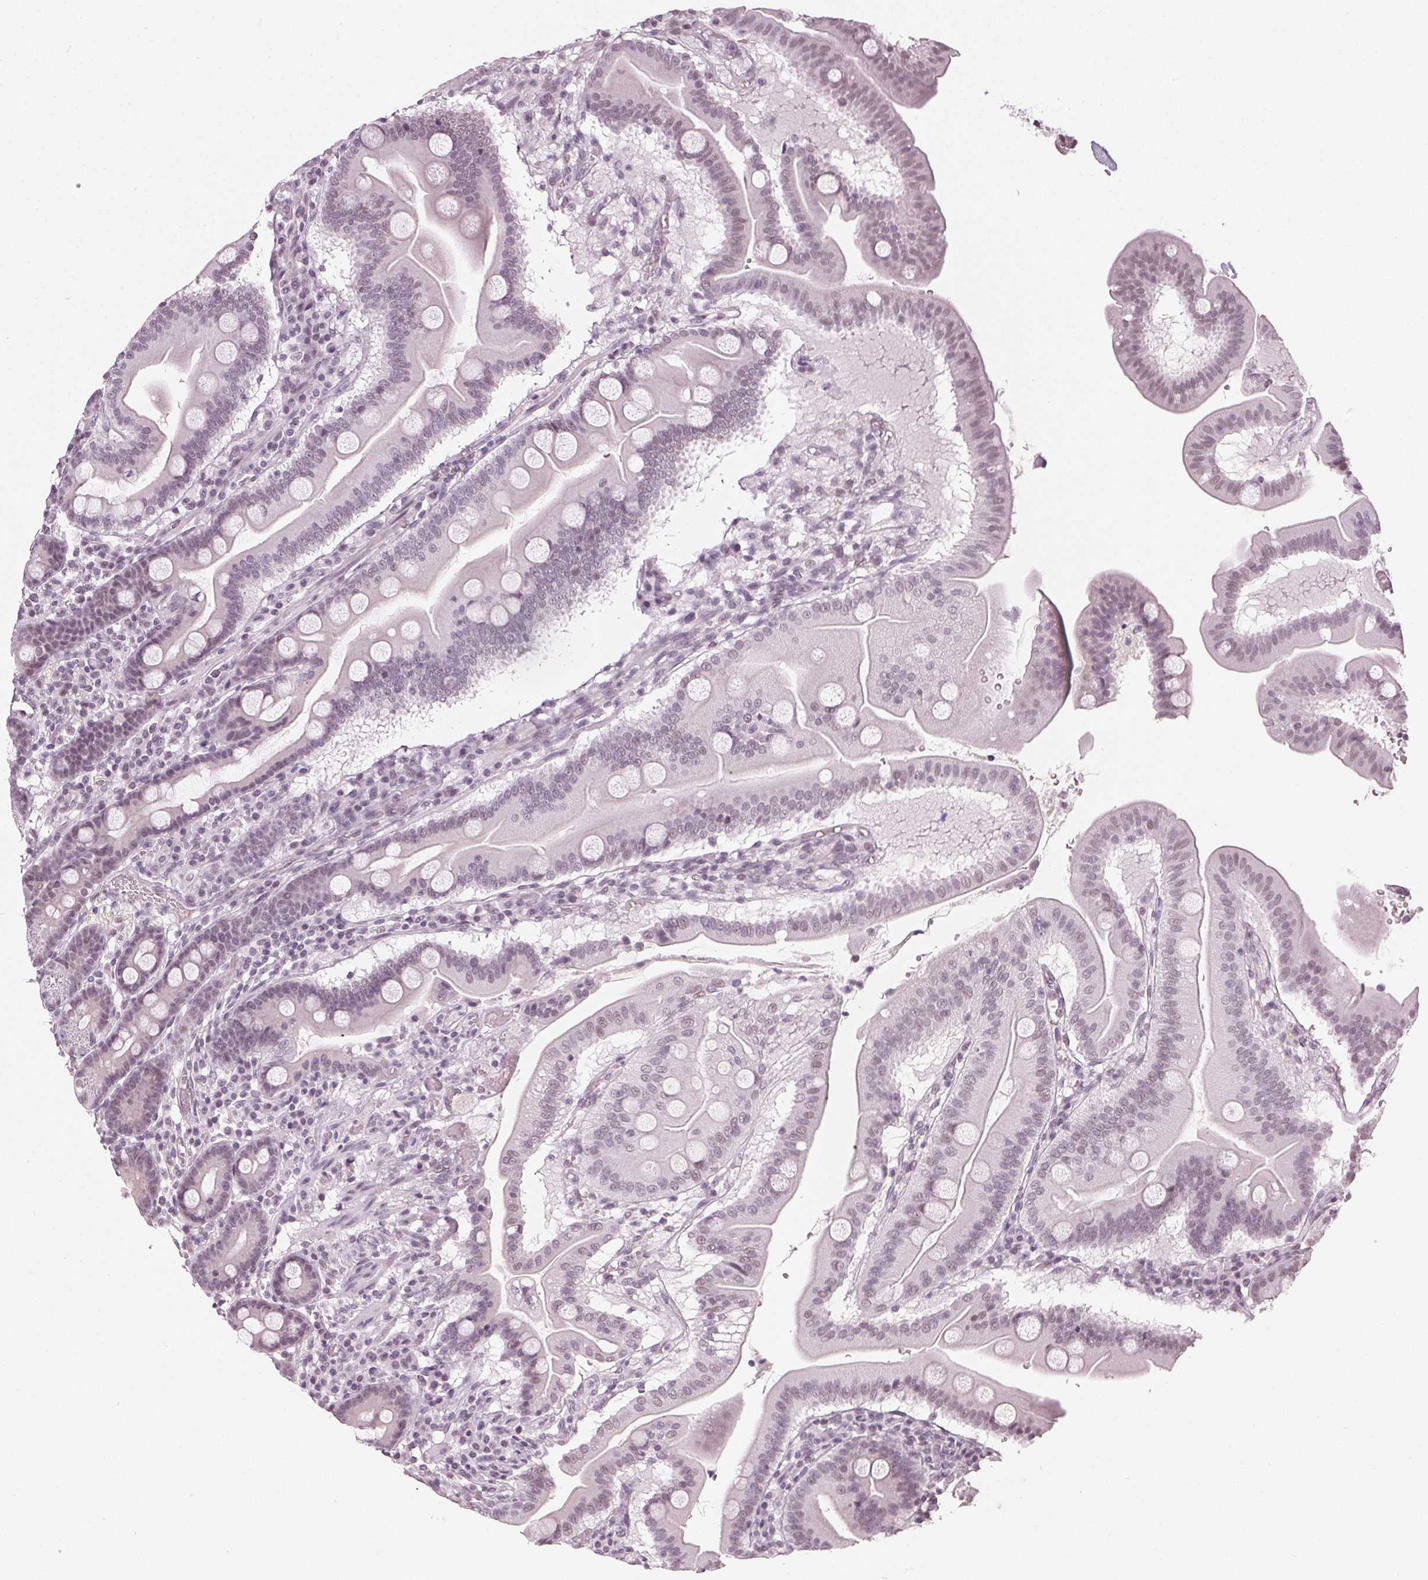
{"staining": {"intensity": "weak", "quantity": "<25%", "location": "nuclear"}, "tissue": "duodenum", "cell_type": "Glandular cells", "image_type": "normal", "snomed": [{"axis": "morphology", "description": "Normal tissue, NOS"}, {"axis": "topography", "description": "Pancreas"}, {"axis": "topography", "description": "Duodenum"}], "caption": "This is an IHC histopathology image of unremarkable human duodenum. There is no expression in glandular cells.", "gene": "DNAJC6", "patient": {"sex": "male", "age": 59}}